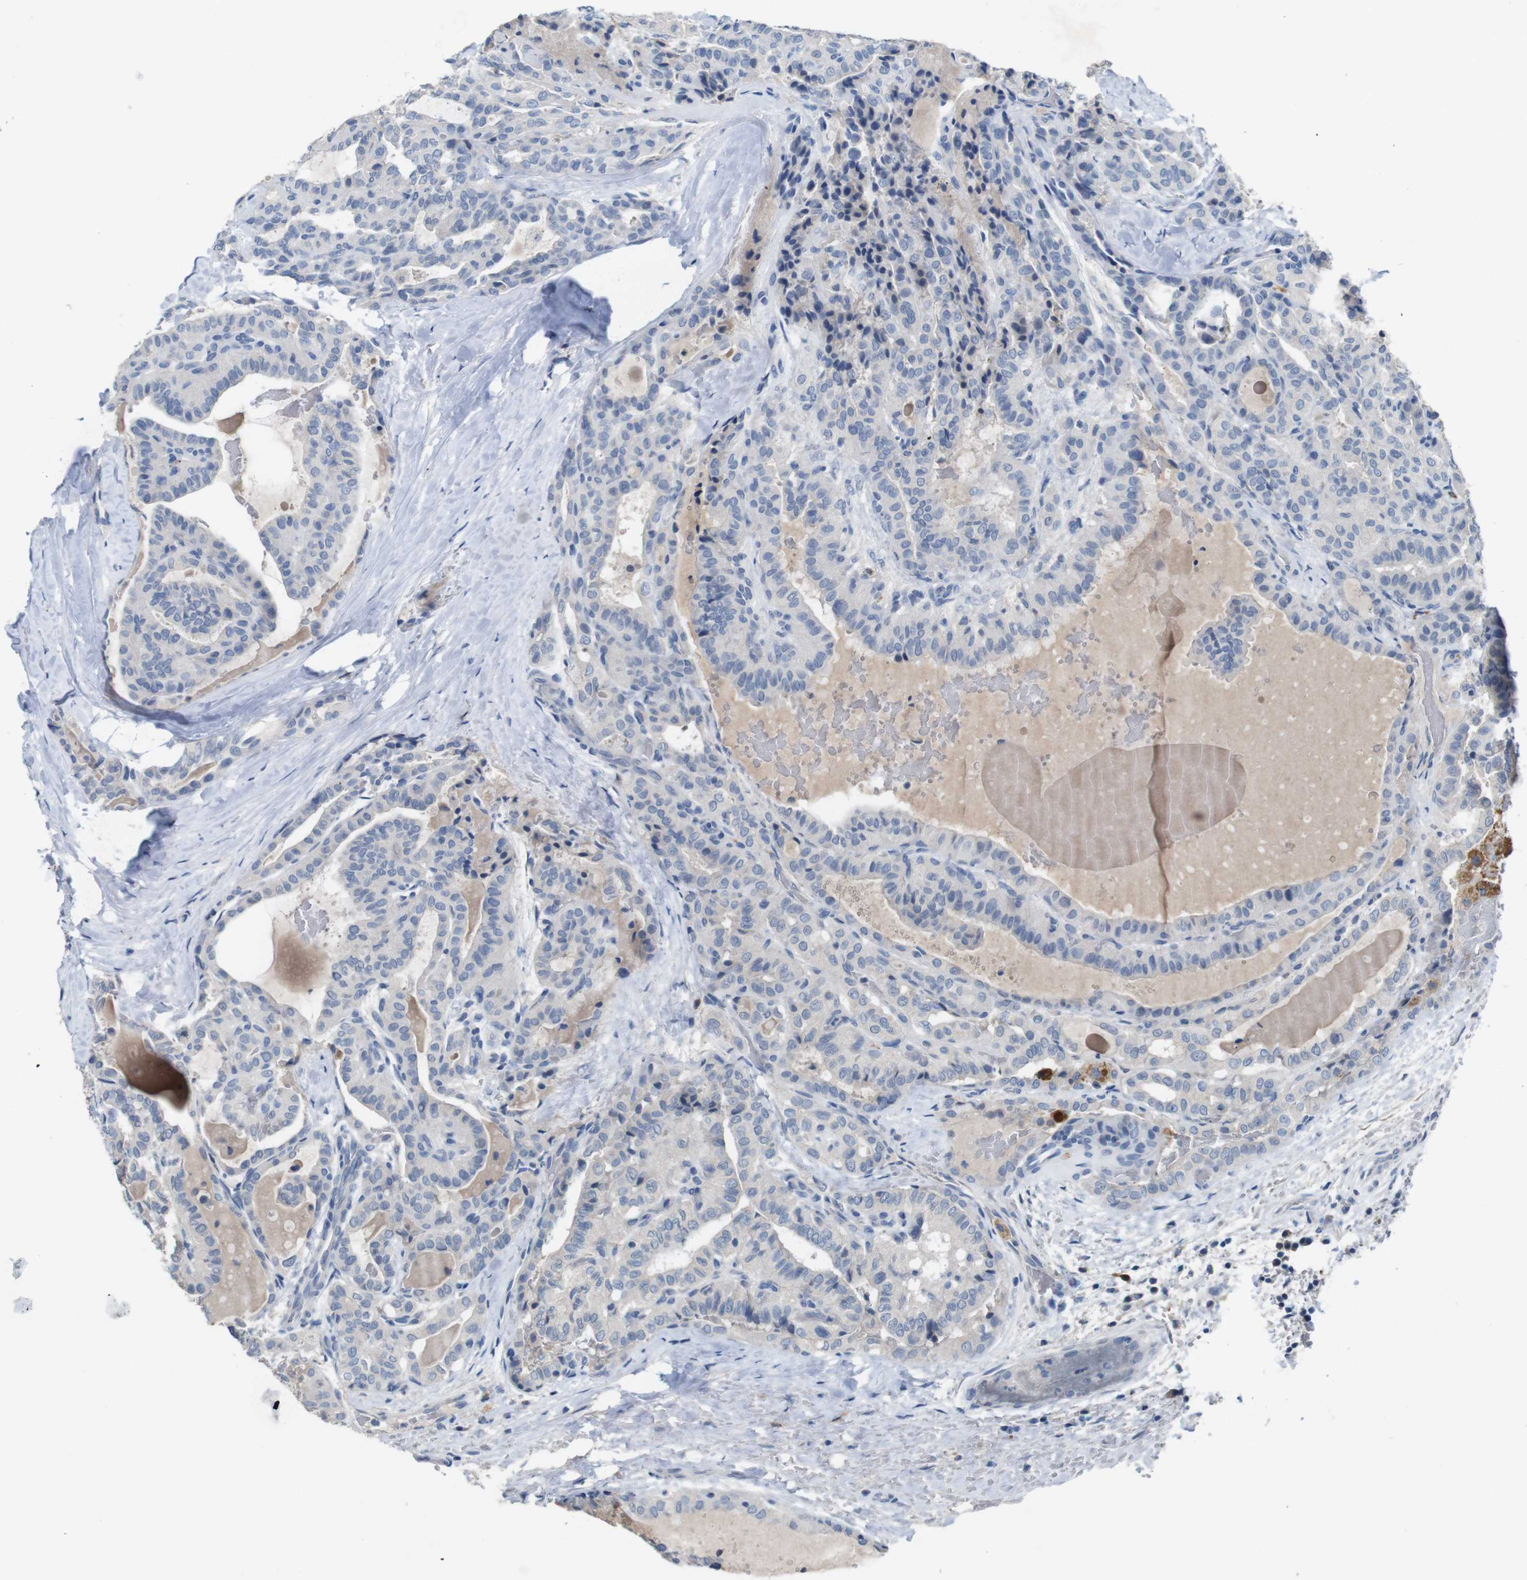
{"staining": {"intensity": "negative", "quantity": "none", "location": "none"}, "tissue": "thyroid cancer", "cell_type": "Tumor cells", "image_type": "cancer", "snomed": [{"axis": "morphology", "description": "Papillary adenocarcinoma, NOS"}, {"axis": "topography", "description": "Thyroid gland"}], "caption": "The histopathology image demonstrates no staining of tumor cells in thyroid papillary adenocarcinoma. (Stains: DAB immunohistochemistry with hematoxylin counter stain, Microscopy: brightfield microscopy at high magnification).", "gene": "SLC2A8", "patient": {"sex": "male", "age": 77}}